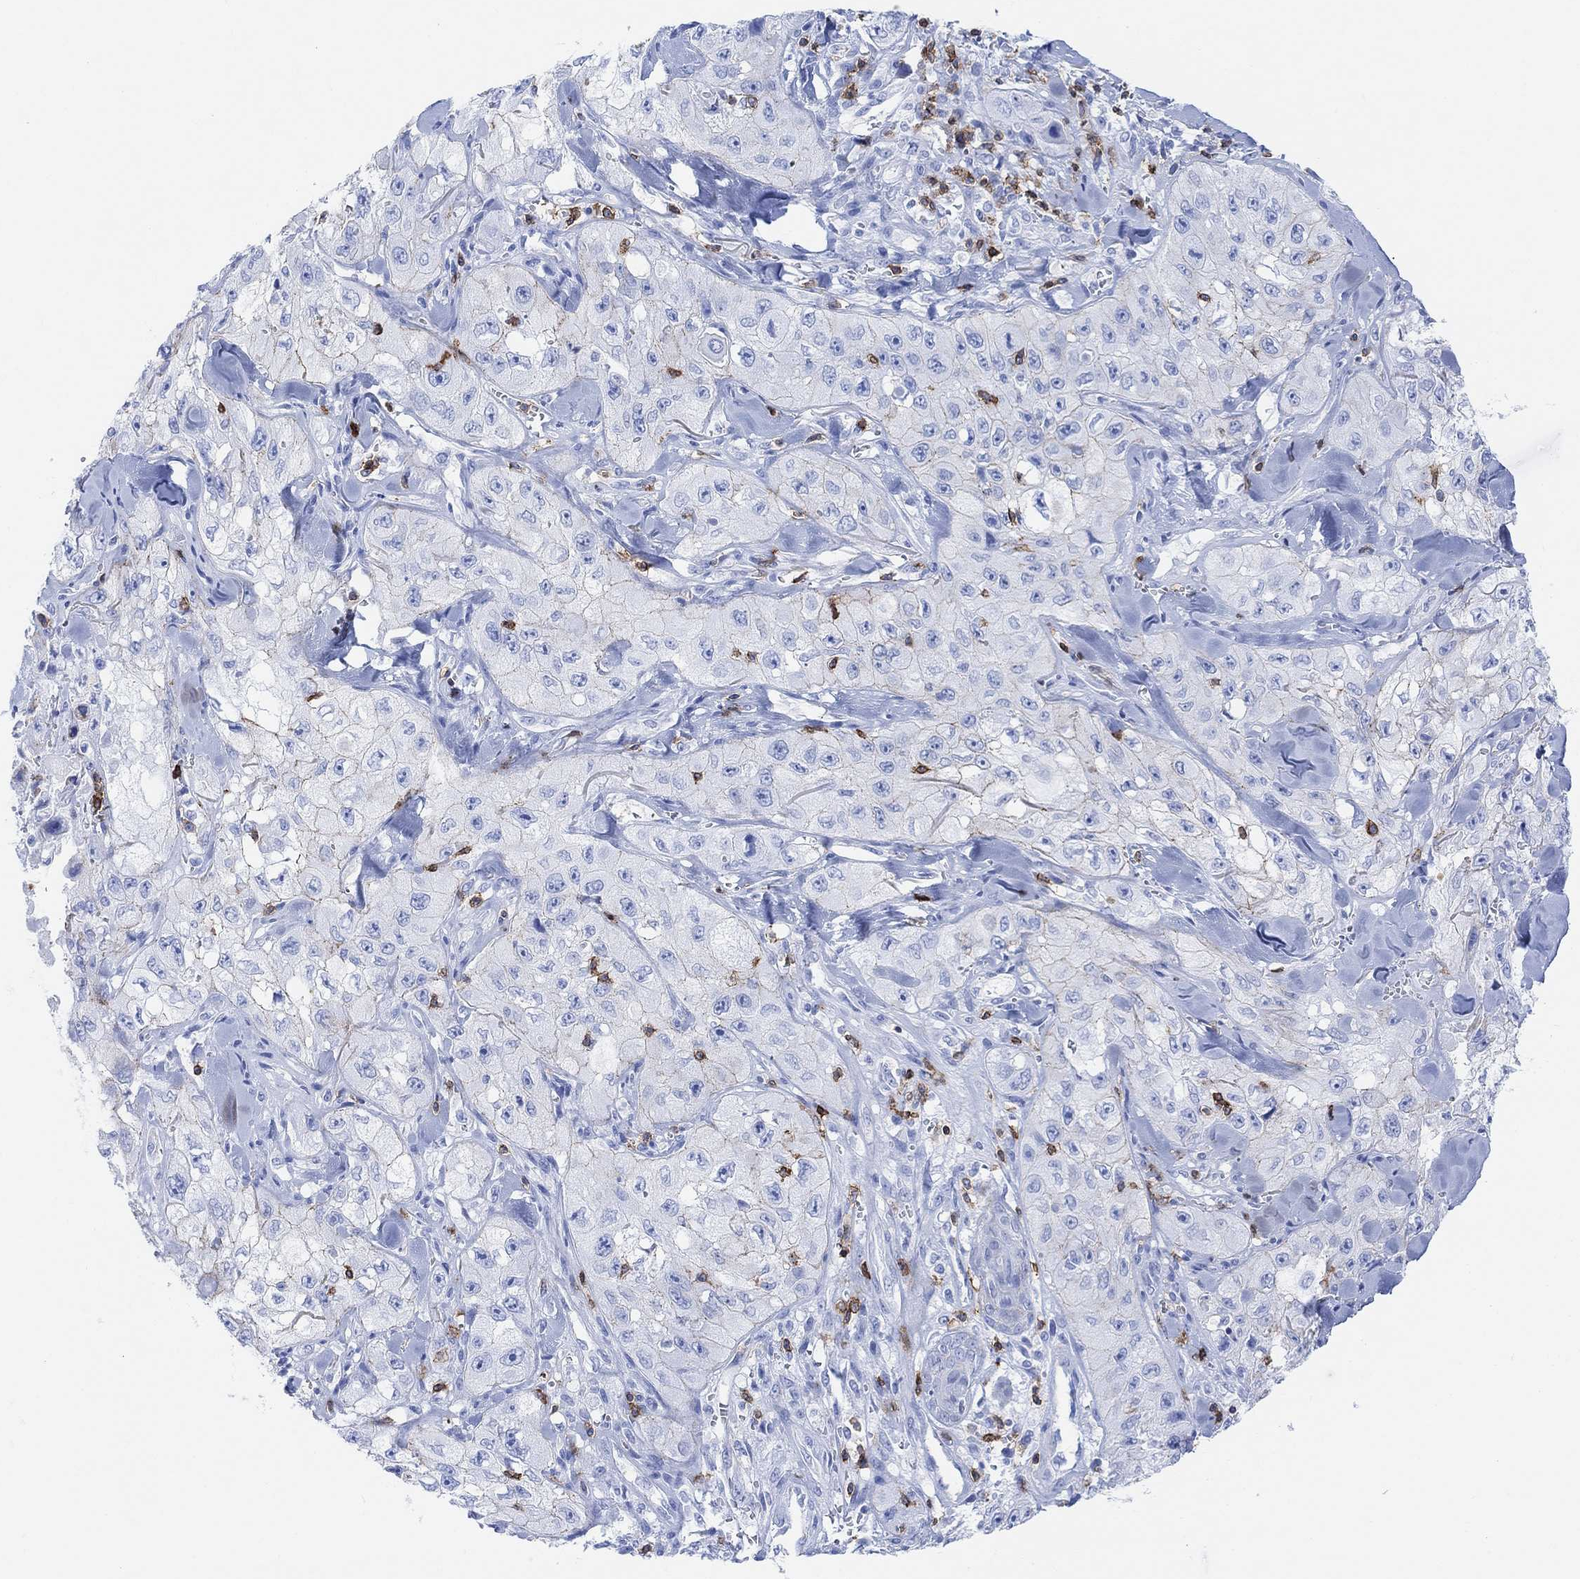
{"staining": {"intensity": "negative", "quantity": "none", "location": "none"}, "tissue": "skin cancer", "cell_type": "Tumor cells", "image_type": "cancer", "snomed": [{"axis": "morphology", "description": "Squamous cell carcinoma, NOS"}, {"axis": "topography", "description": "Skin"}, {"axis": "topography", "description": "Subcutis"}], "caption": "The IHC histopathology image has no significant staining in tumor cells of skin cancer (squamous cell carcinoma) tissue.", "gene": "GPR65", "patient": {"sex": "male", "age": 73}}